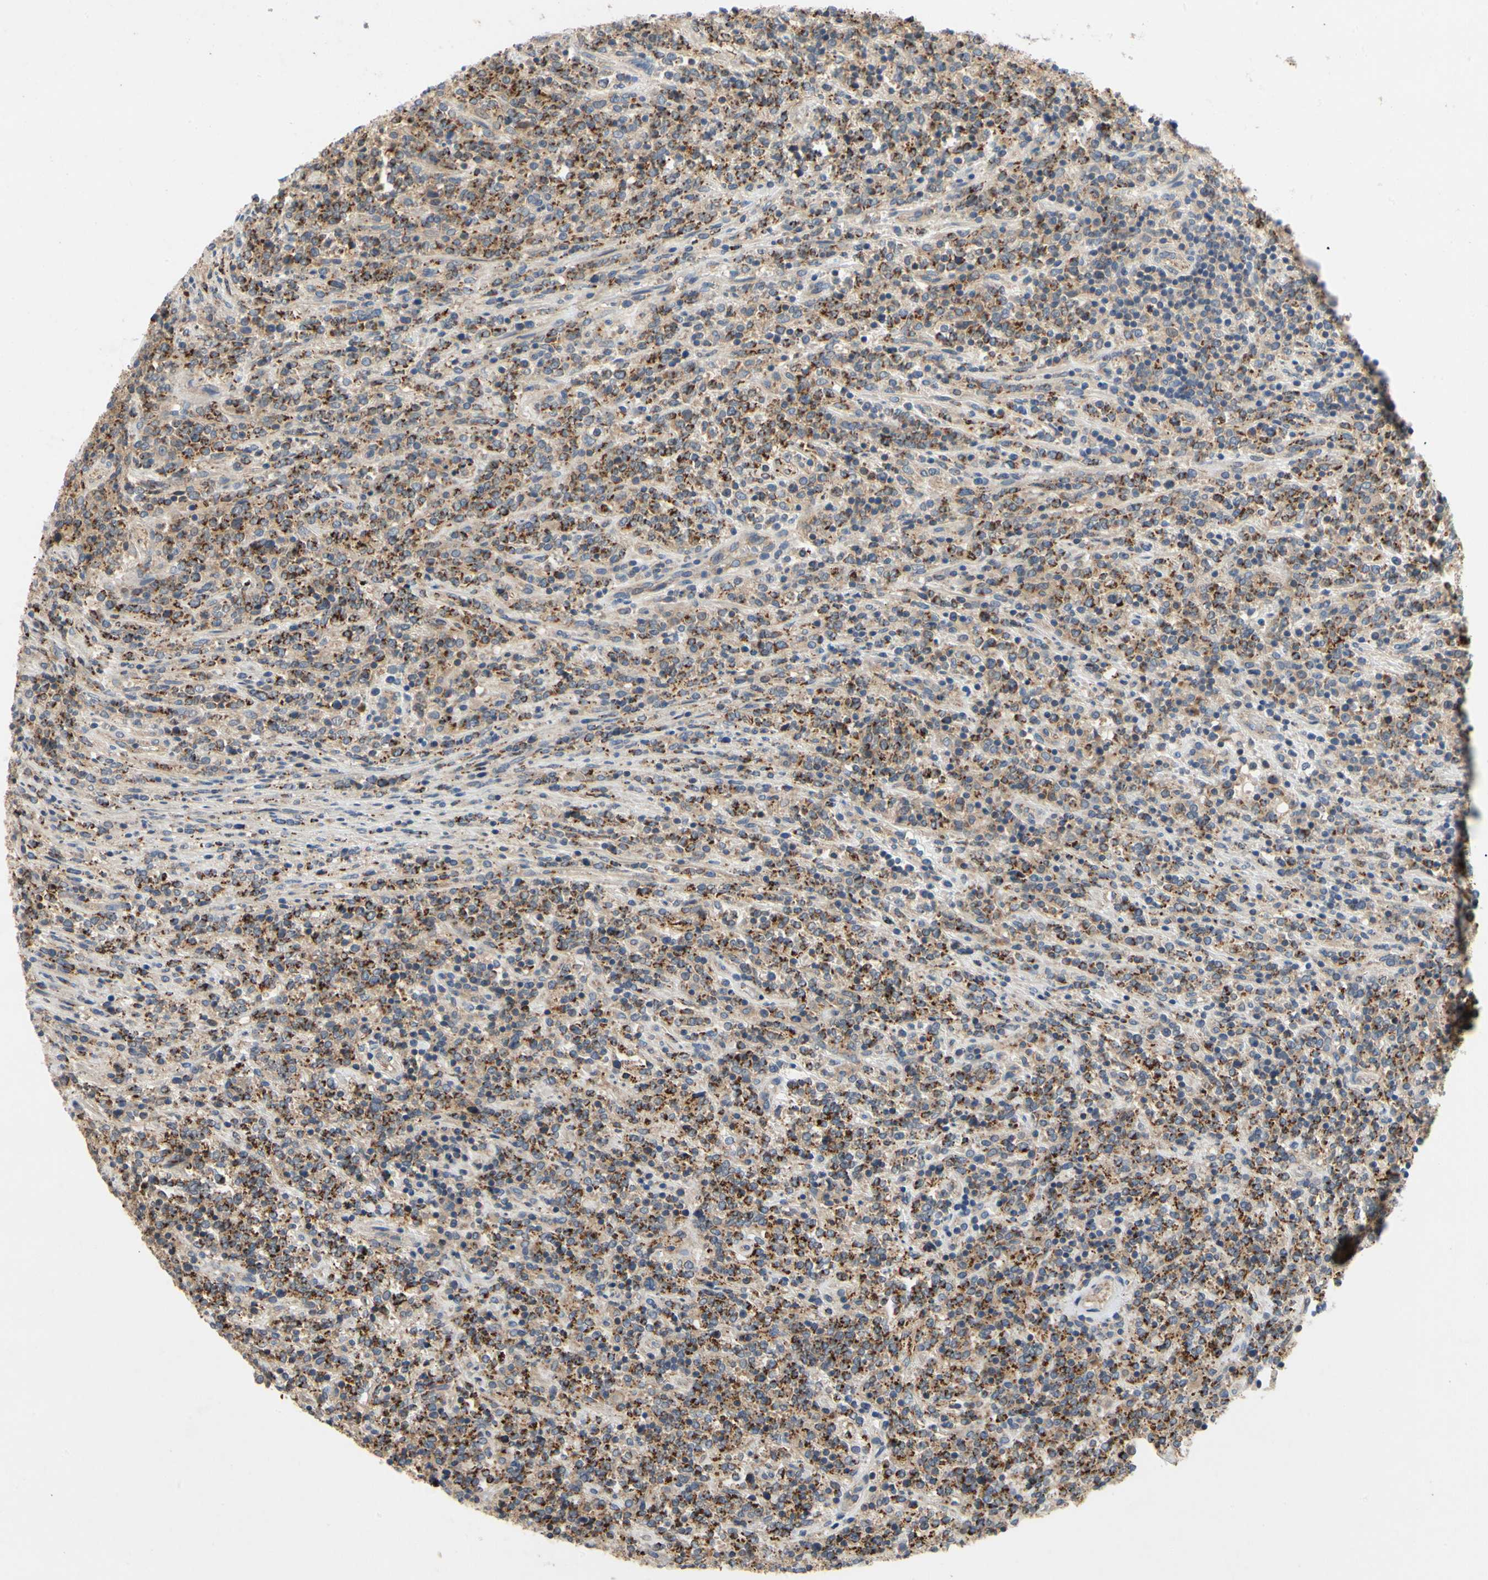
{"staining": {"intensity": "strong", "quantity": ">75%", "location": "cytoplasmic/membranous"}, "tissue": "lymphoma", "cell_type": "Tumor cells", "image_type": "cancer", "snomed": [{"axis": "morphology", "description": "Malignant lymphoma, non-Hodgkin's type, High grade"}, {"axis": "topography", "description": "Soft tissue"}], "caption": "Strong cytoplasmic/membranous positivity for a protein is appreciated in about >75% of tumor cells of lymphoma using immunohistochemistry (IHC).", "gene": "KLHDC8B", "patient": {"sex": "male", "age": 18}}